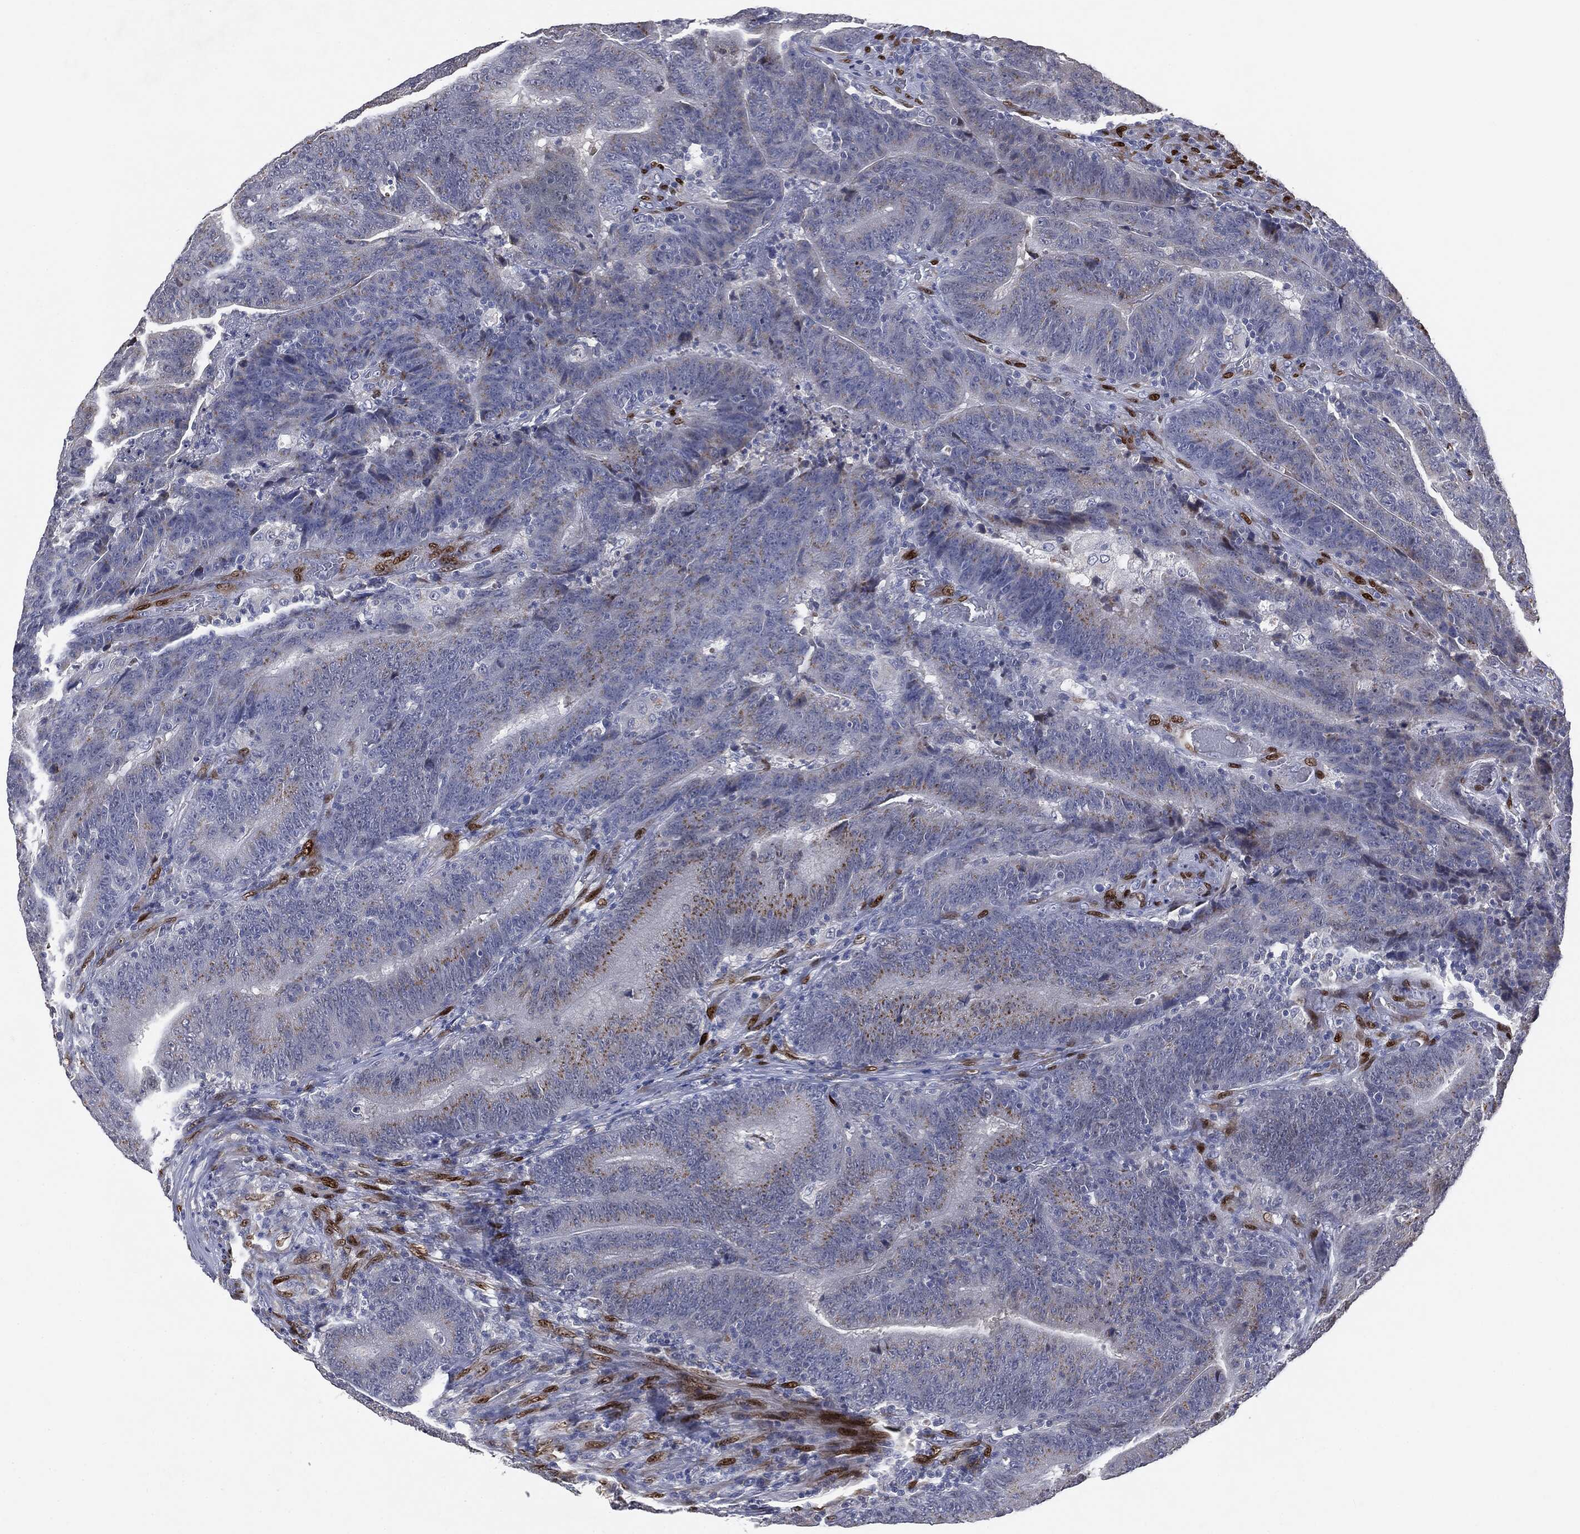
{"staining": {"intensity": "weak", "quantity": "<25%", "location": "cytoplasmic/membranous"}, "tissue": "colorectal cancer", "cell_type": "Tumor cells", "image_type": "cancer", "snomed": [{"axis": "morphology", "description": "Adenocarcinoma, NOS"}, {"axis": "topography", "description": "Colon"}], "caption": "An IHC histopathology image of colorectal cancer (adenocarcinoma) is shown. There is no staining in tumor cells of colorectal cancer (adenocarcinoma).", "gene": "CASD1", "patient": {"sex": "female", "age": 75}}